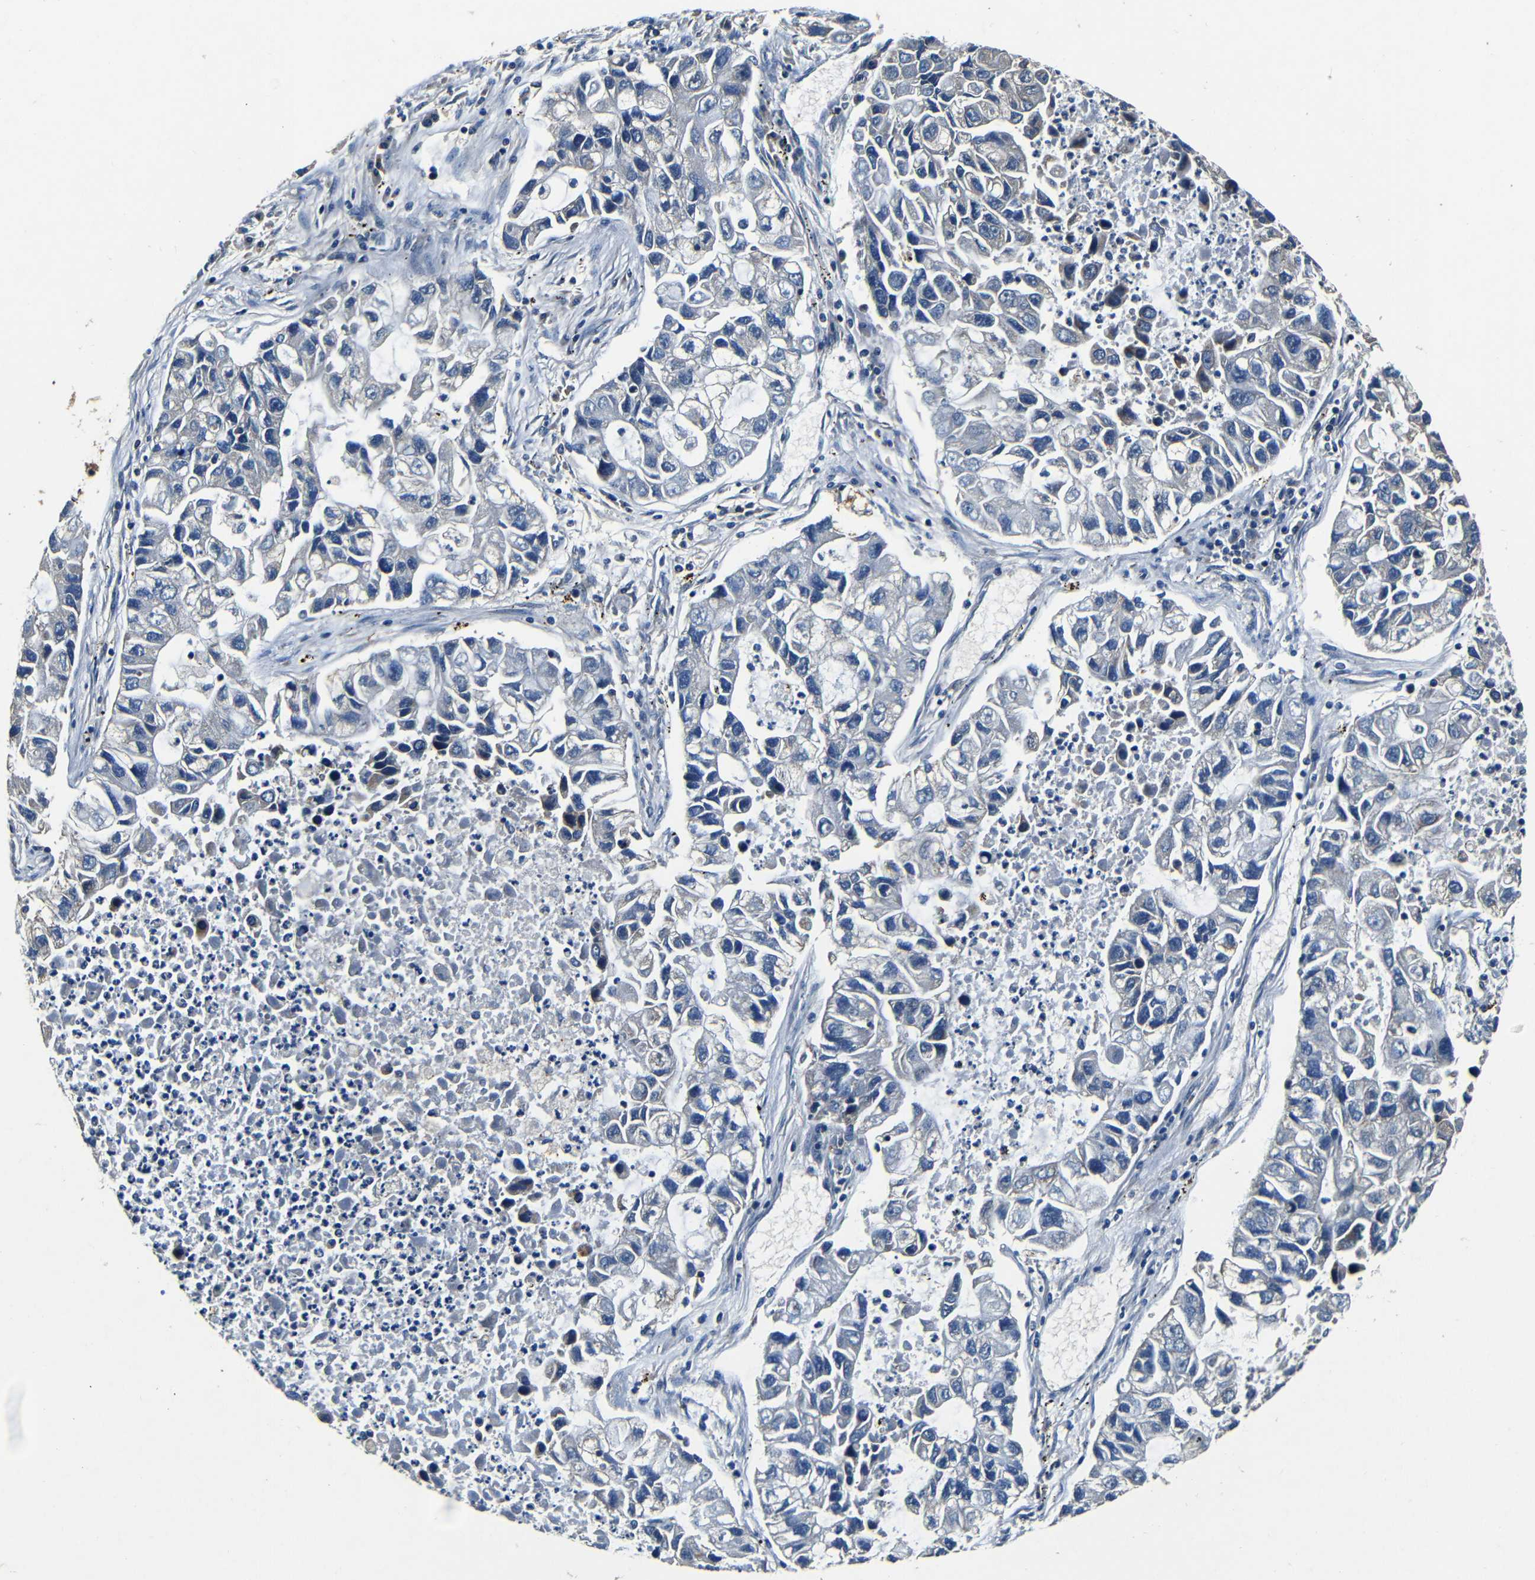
{"staining": {"intensity": "negative", "quantity": "none", "location": "none"}, "tissue": "lung cancer", "cell_type": "Tumor cells", "image_type": "cancer", "snomed": [{"axis": "morphology", "description": "Adenocarcinoma, NOS"}, {"axis": "topography", "description": "Lung"}], "caption": "Tumor cells show no significant positivity in adenocarcinoma (lung).", "gene": "MTX1", "patient": {"sex": "female", "age": 51}}